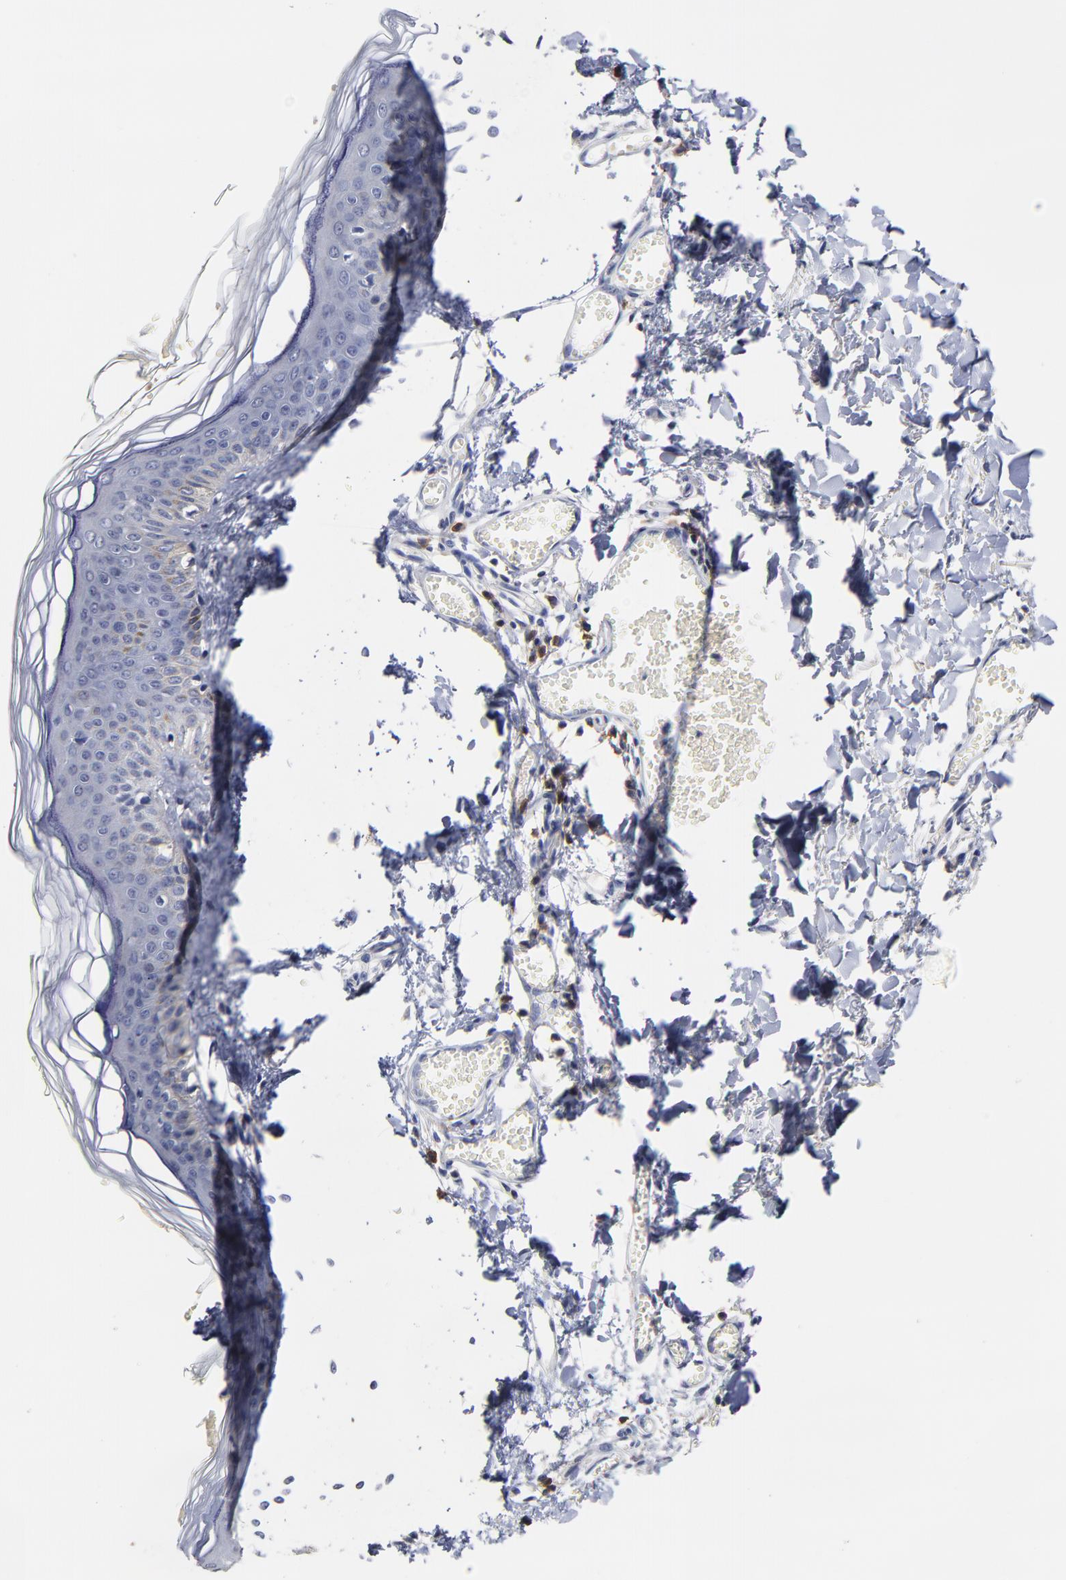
{"staining": {"intensity": "negative", "quantity": "none", "location": "none"}, "tissue": "skin", "cell_type": "Fibroblasts", "image_type": "normal", "snomed": [{"axis": "morphology", "description": "Normal tissue, NOS"}, {"axis": "morphology", "description": "Sarcoma, NOS"}, {"axis": "topography", "description": "Skin"}, {"axis": "topography", "description": "Soft tissue"}], "caption": "Immunohistochemistry (IHC) of benign human skin reveals no expression in fibroblasts.", "gene": "TRAT1", "patient": {"sex": "female", "age": 51}}